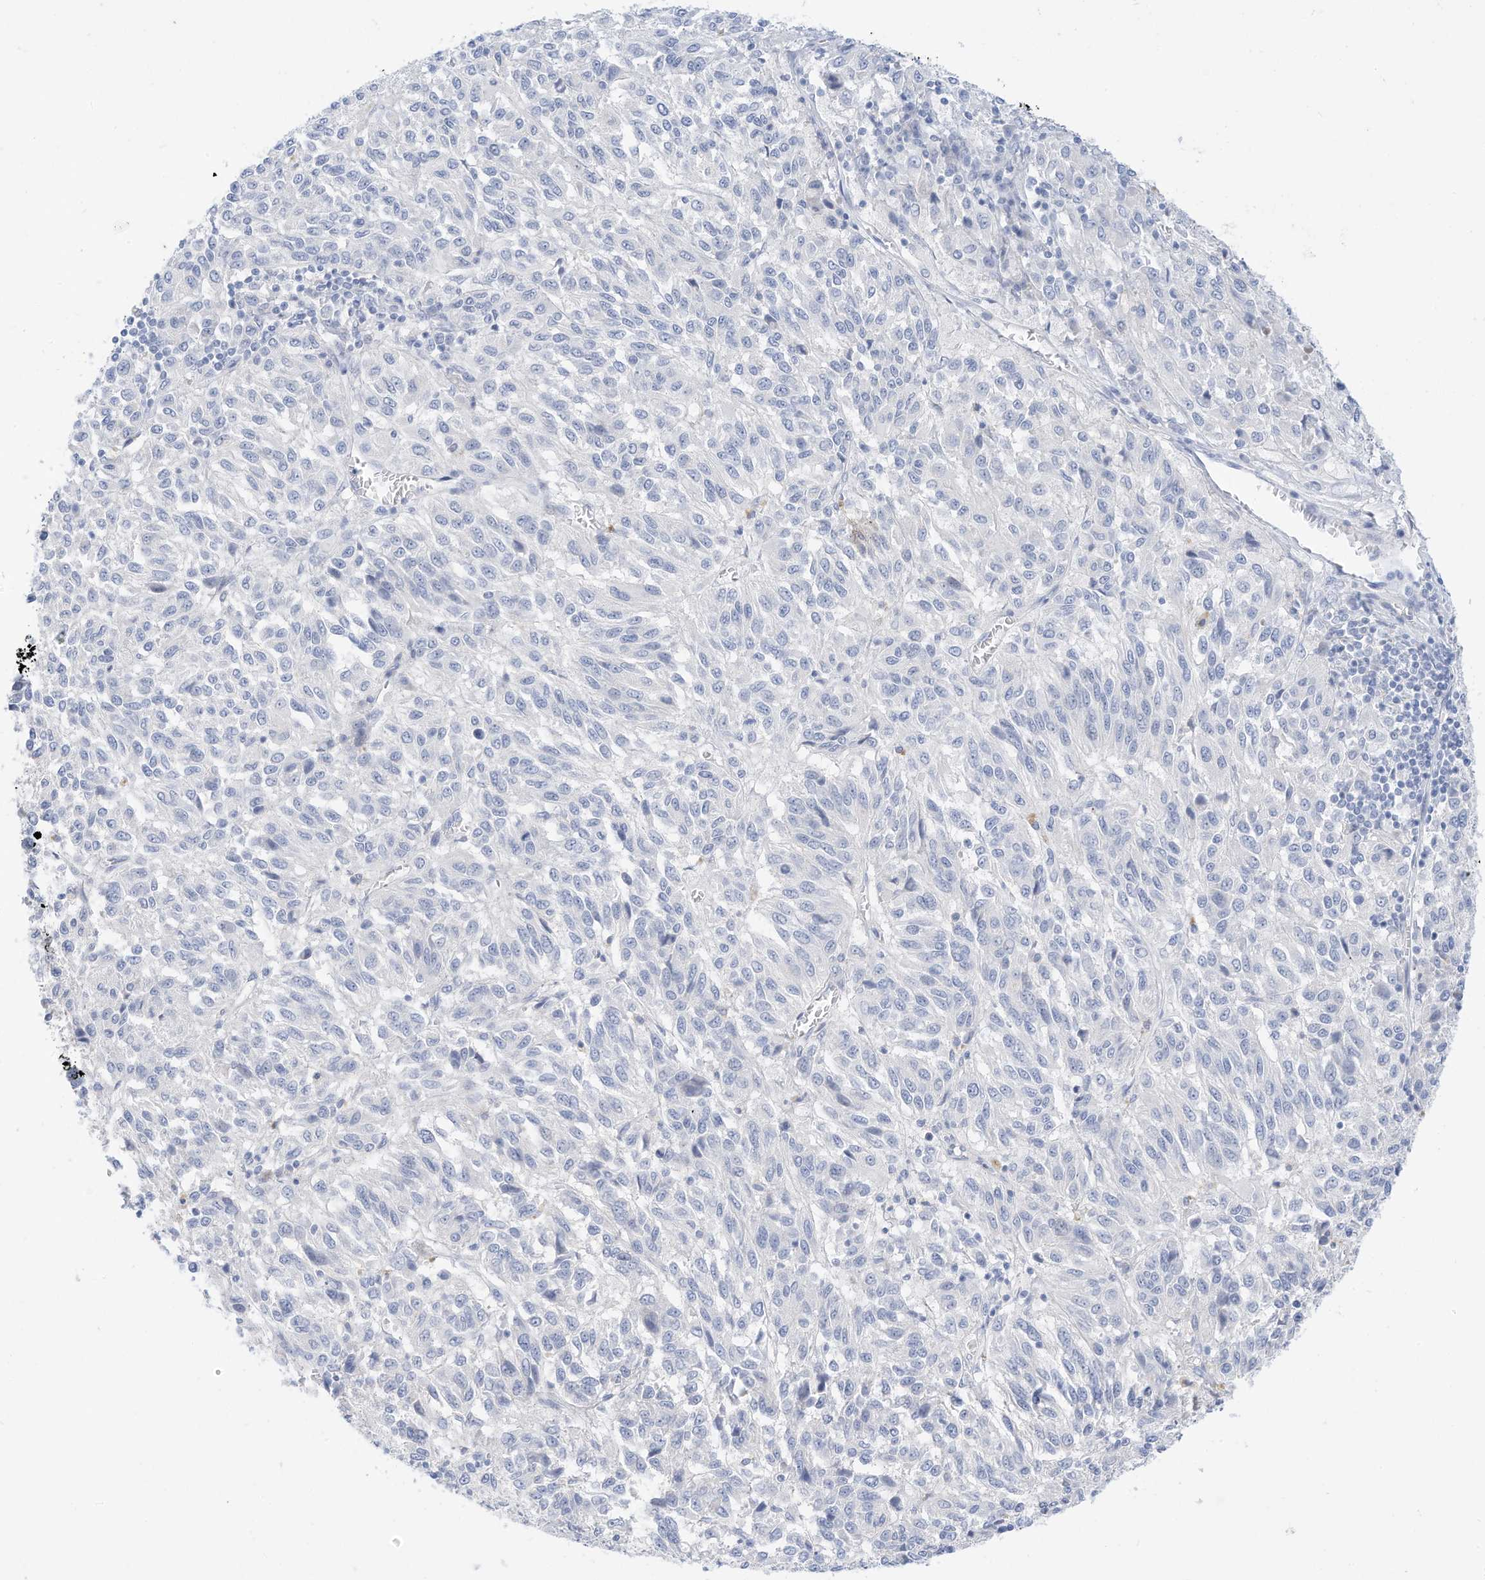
{"staining": {"intensity": "negative", "quantity": "none", "location": "none"}, "tissue": "melanoma", "cell_type": "Tumor cells", "image_type": "cancer", "snomed": [{"axis": "morphology", "description": "Malignant melanoma, Metastatic site"}, {"axis": "topography", "description": "Lung"}], "caption": "Immunohistochemical staining of human malignant melanoma (metastatic site) reveals no significant staining in tumor cells.", "gene": "SPOCD1", "patient": {"sex": "male", "age": 64}}